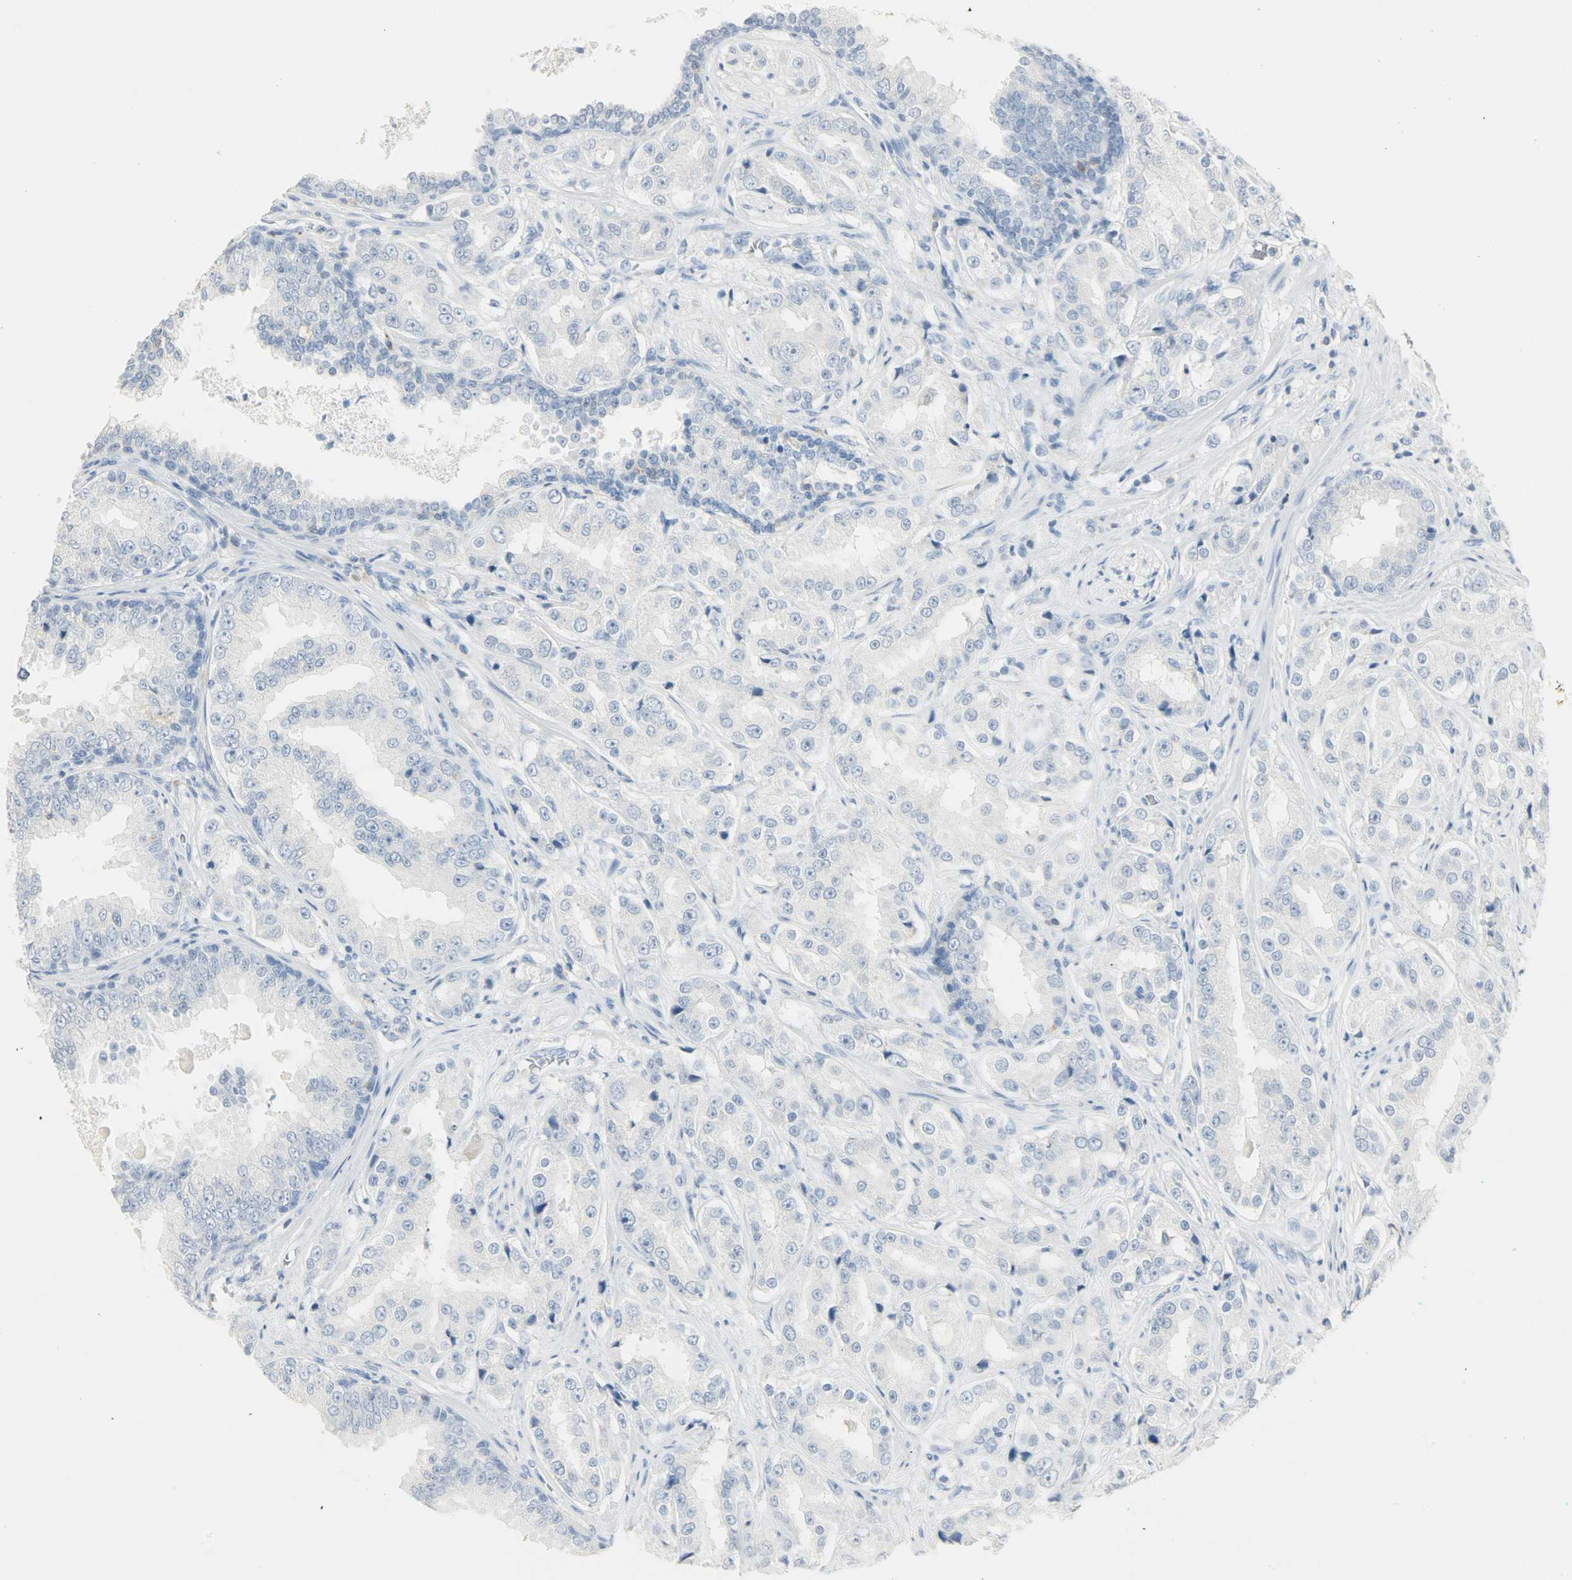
{"staining": {"intensity": "negative", "quantity": "none", "location": "none"}, "tissue": "prostate cancer", "cell_type": "Tumor cells", "image_type": "cancer", "snomed": [{"axis": "morphology", "description": "Adenocarcinoma, High grade"}, {"axis": "topography", "description": "Prostate"}], "caption": "High magnification brightfield microscopy of prostate adenocarcinoma (high-grade) stained with DAB (3,3'-diaminobenzidine) (brown) and counterstained with hematoxylin (blue): tumor cells show no significant staining.", "gene": "PTPN6", "patient": {"sex": "male", "age": 73}}